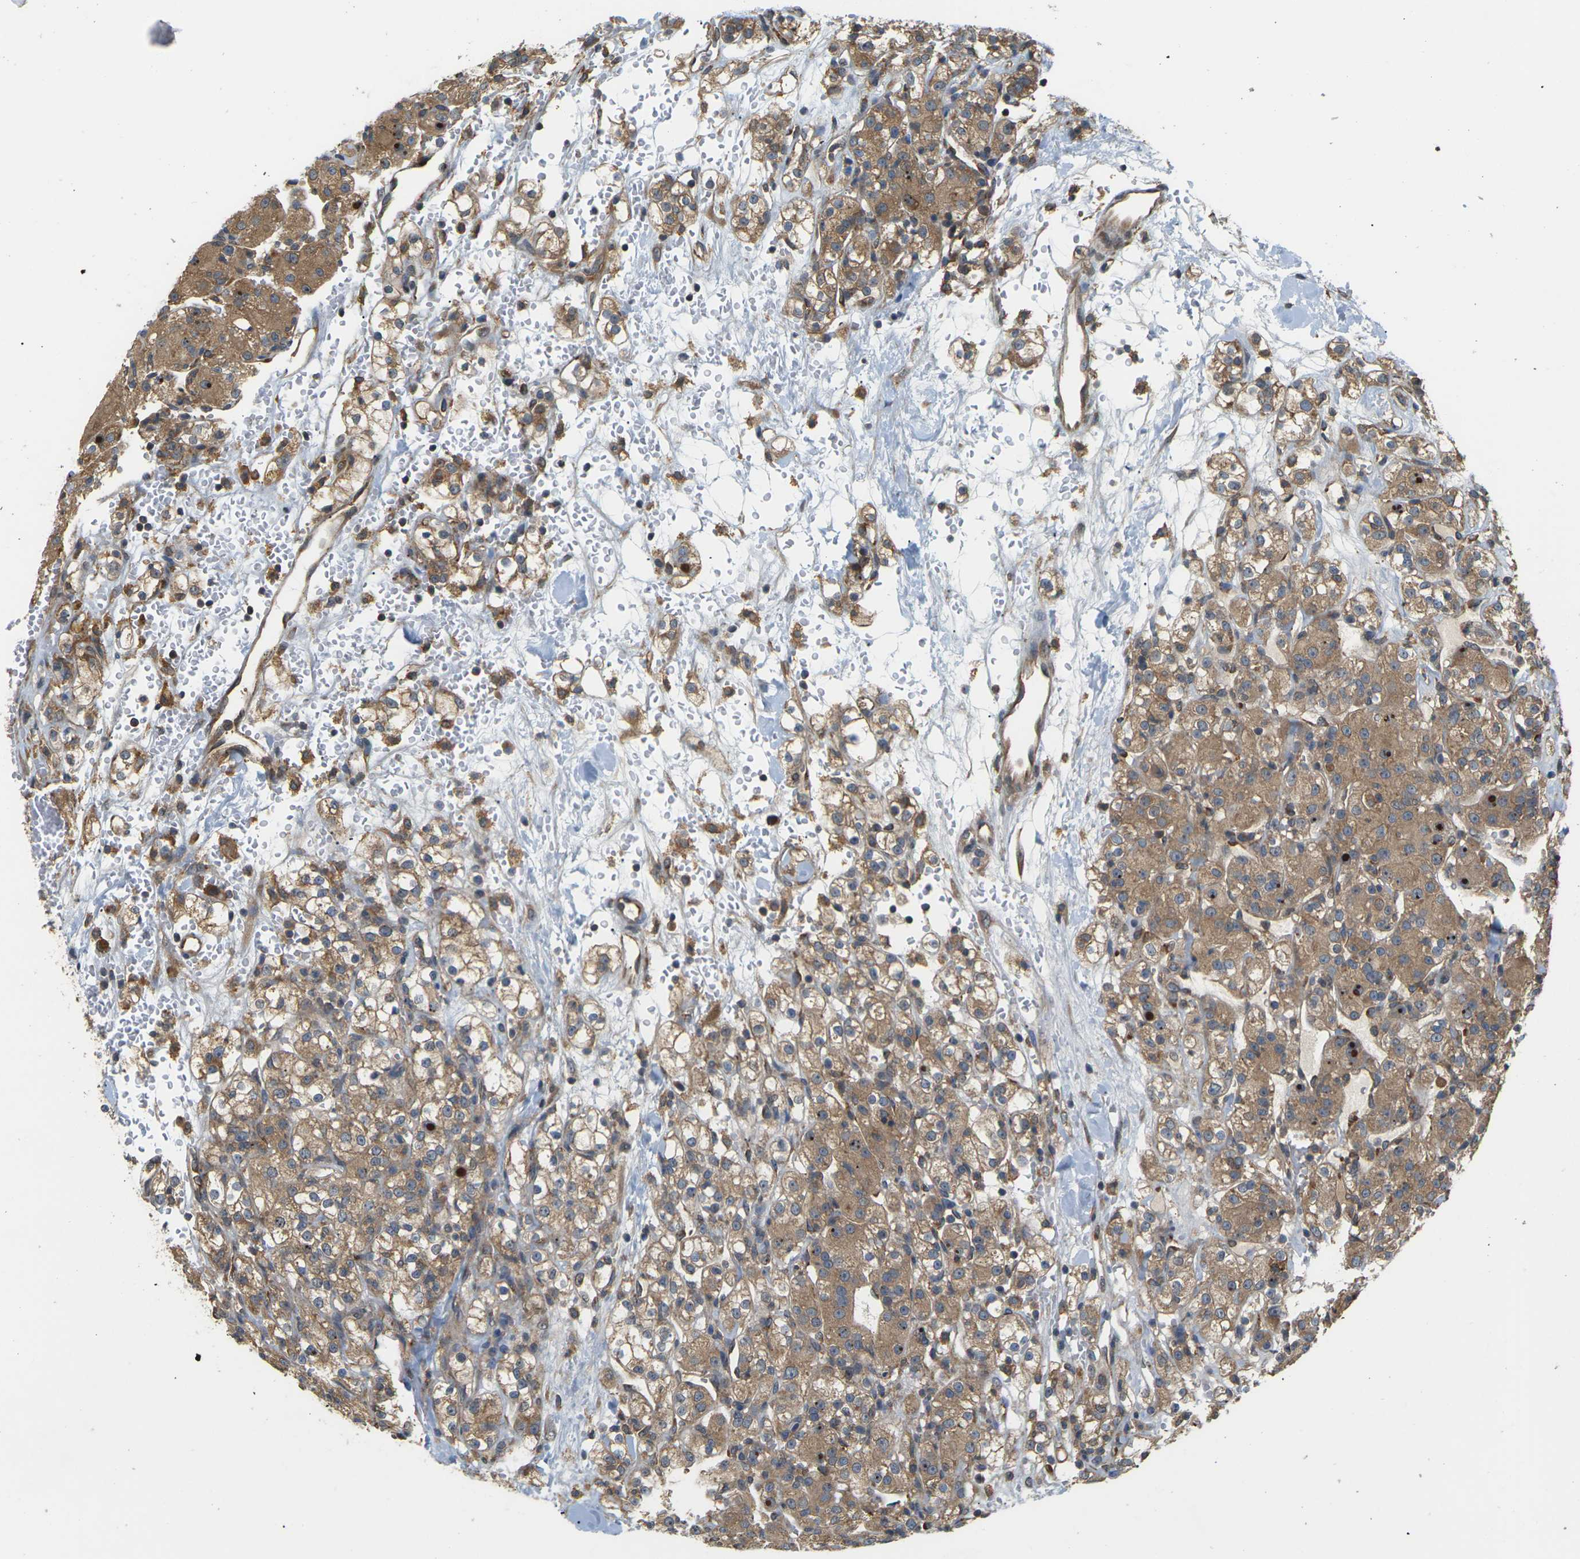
{"staining": {"intensity": "moderate", "quantity": ">75%", "location": "cytoplasmic/membranous"}, "tissue": "renal cancer", "cell_type": "Tumor cells", "image_type": "cancer", "snomed": [{"axis": "morphology", "description": "Normal tissue, NOS"}, {"axis": "morphology", "description": "Adenocarcinoma, NOS"}, {"axis": "topography", "description": "Kidney"}], "caption": "A brown stain highlights moderate cytoplasmic/membranous positivity of a protein in human renal adenocarcinoma tumor cells.", "gene": "NRAS", "patient": {"sex": "male", "age": 61}}